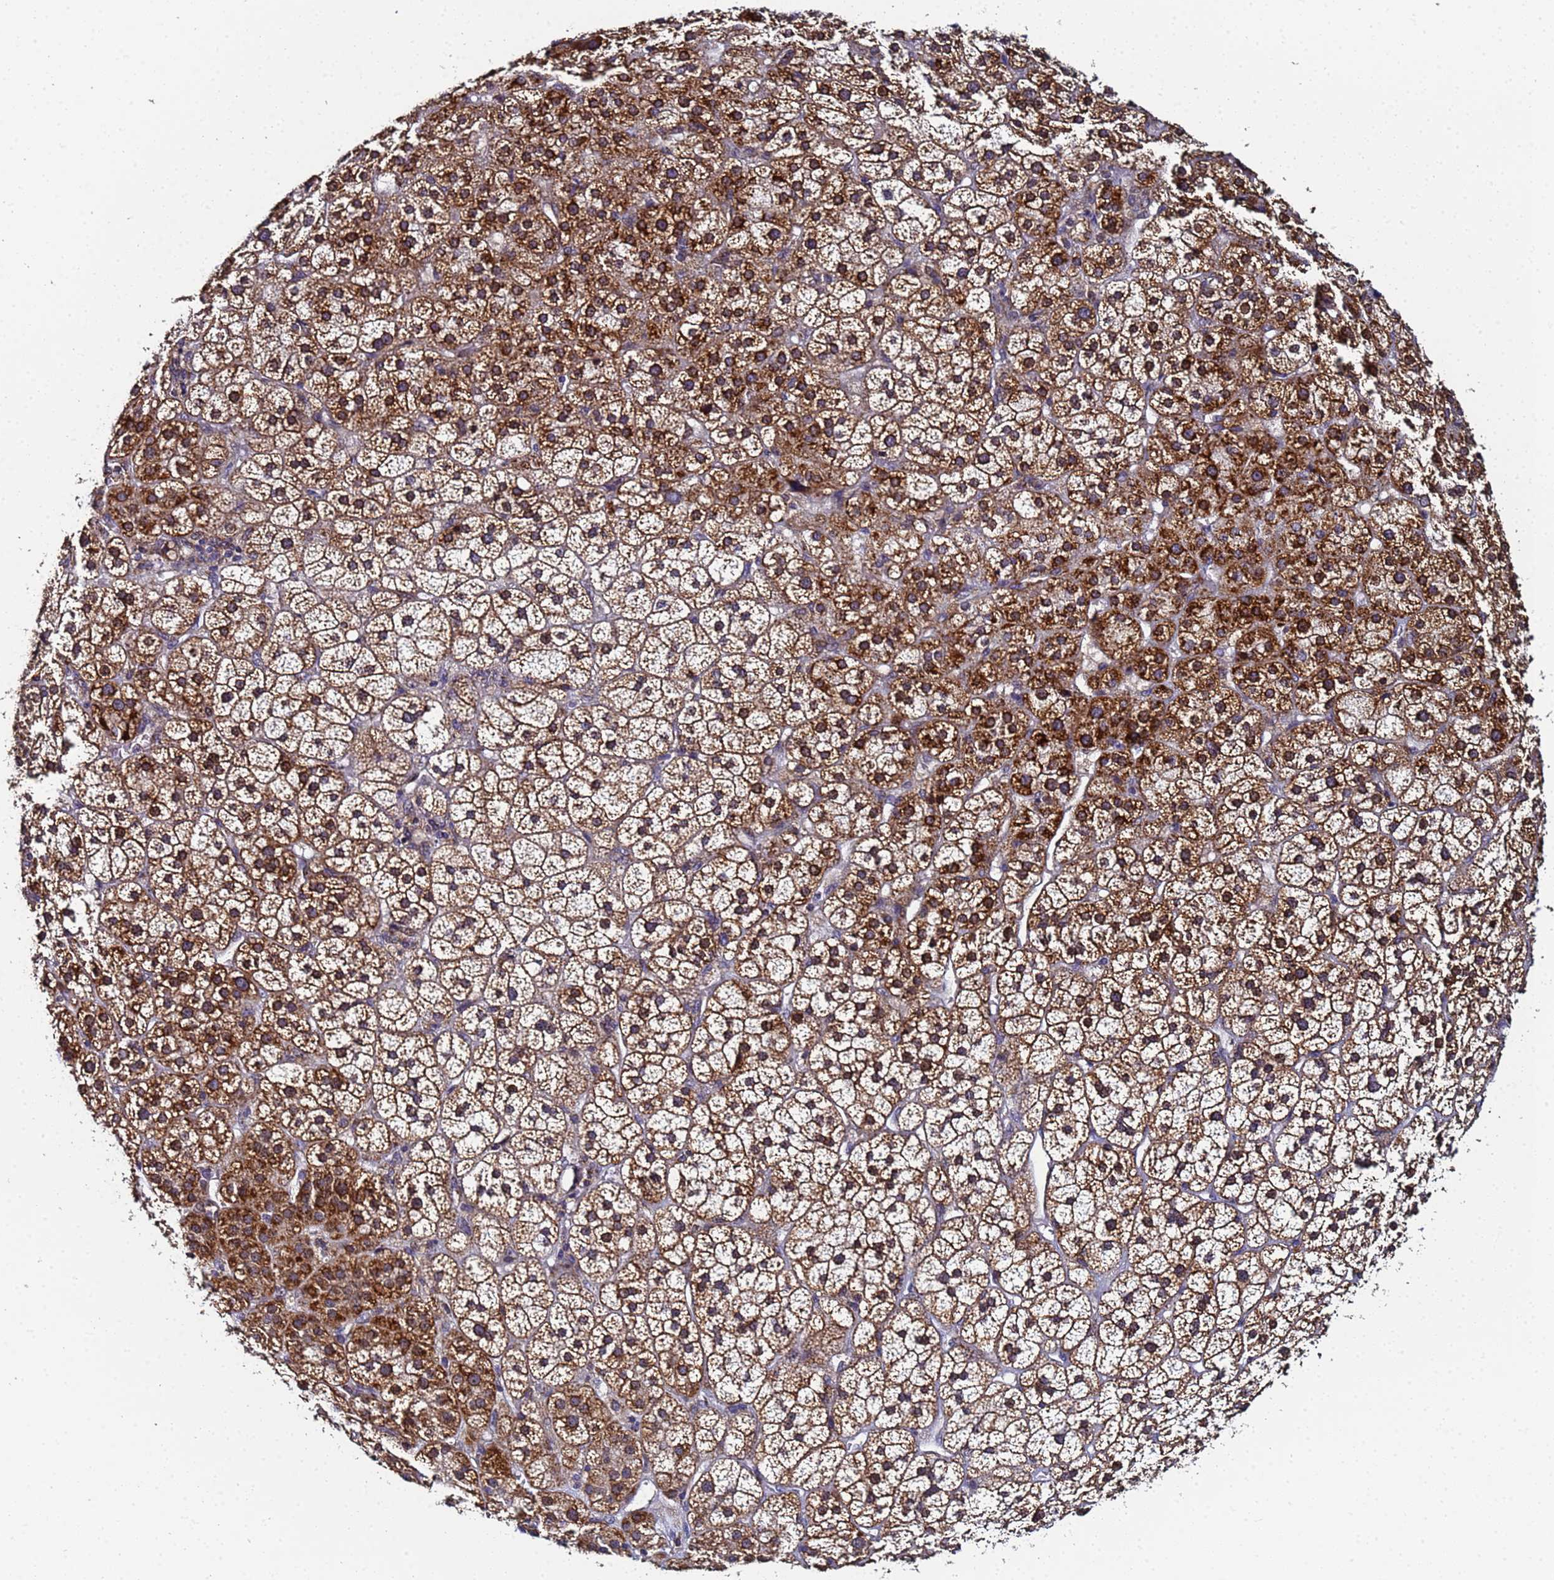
{"staining": {"intensity": "strong", "quantity": "25%-75%", "location": "cytoplasmic/membranous"}, "tissue": "adrenal gland", "cell_type": "Glandular cells", "image_type": "normal", "snomed": [{"axis": "morphology", "description": "Normal tissue, NOS"}, {"axis": "topography", "description": "Adrenal gland"}], "caption": "Immunohistochemical staining of benign adrenal gland demonstrates strong cytoplasmic/membranous protein positivity in approximately 25%-75% of glandular cells.", "gene": "CCDC127", "patient": {"sex": "female", "age": 70}}